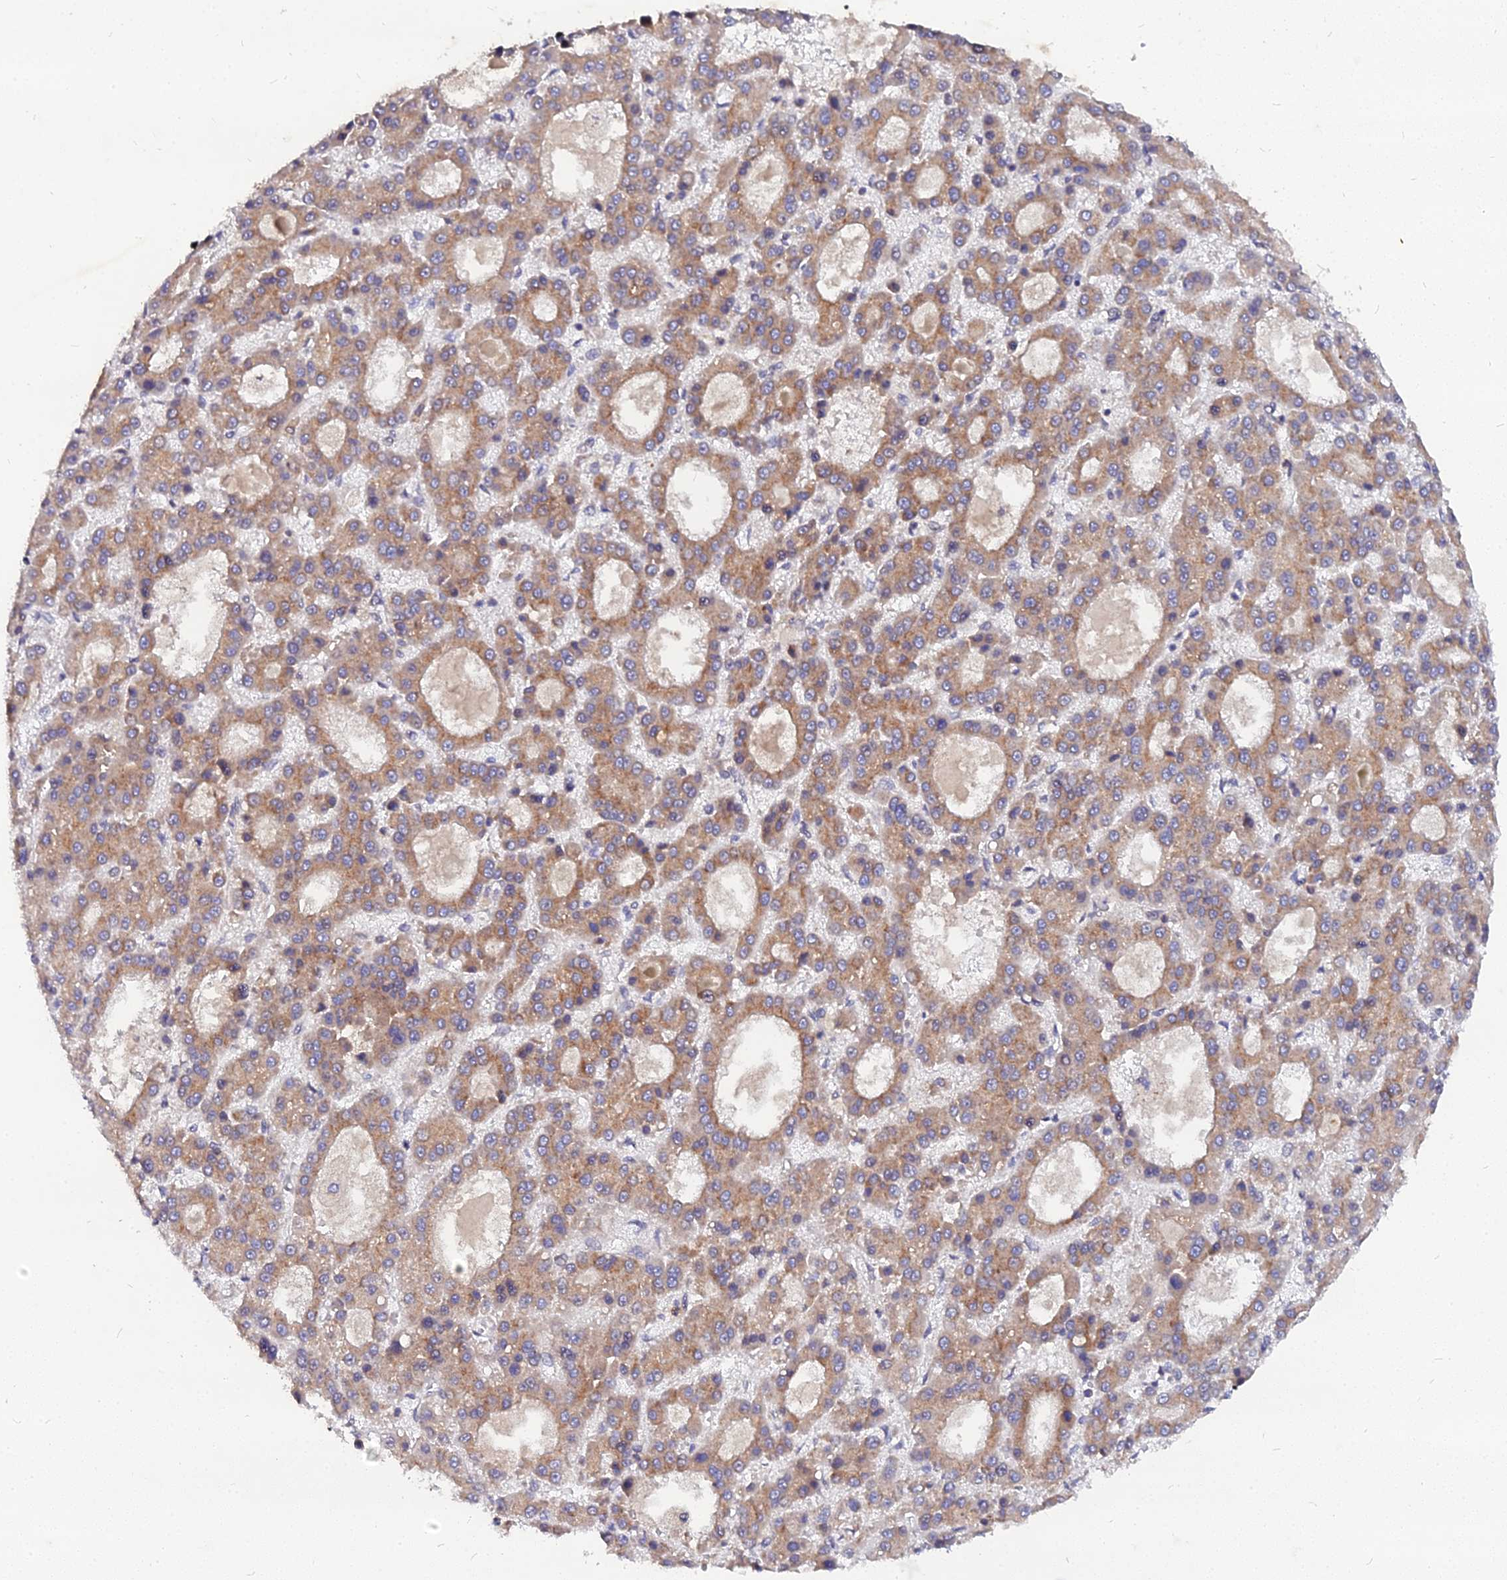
{"staining": {"intensity": "moderate", "quantity": ">75%", "location": "cytoplasmic/membranous"}, "tissue": "liver cancer", "cell_type": "Tumor cells", "image_type": "cancer", "snomed": [{"axis": "morphology", "description": "Carcinoma, Hepatocellular, NOS"}, {"axis": "topography", "description": "Liver"}], "caption": "Protein expression analysis of hepatocellular carcinoma (liver) displays moderate cytoplasmic/membranous expression in approximately >75% of tumor cells.", "gene": "RNF121", "patient": {"sex": "male", "age": 70}}